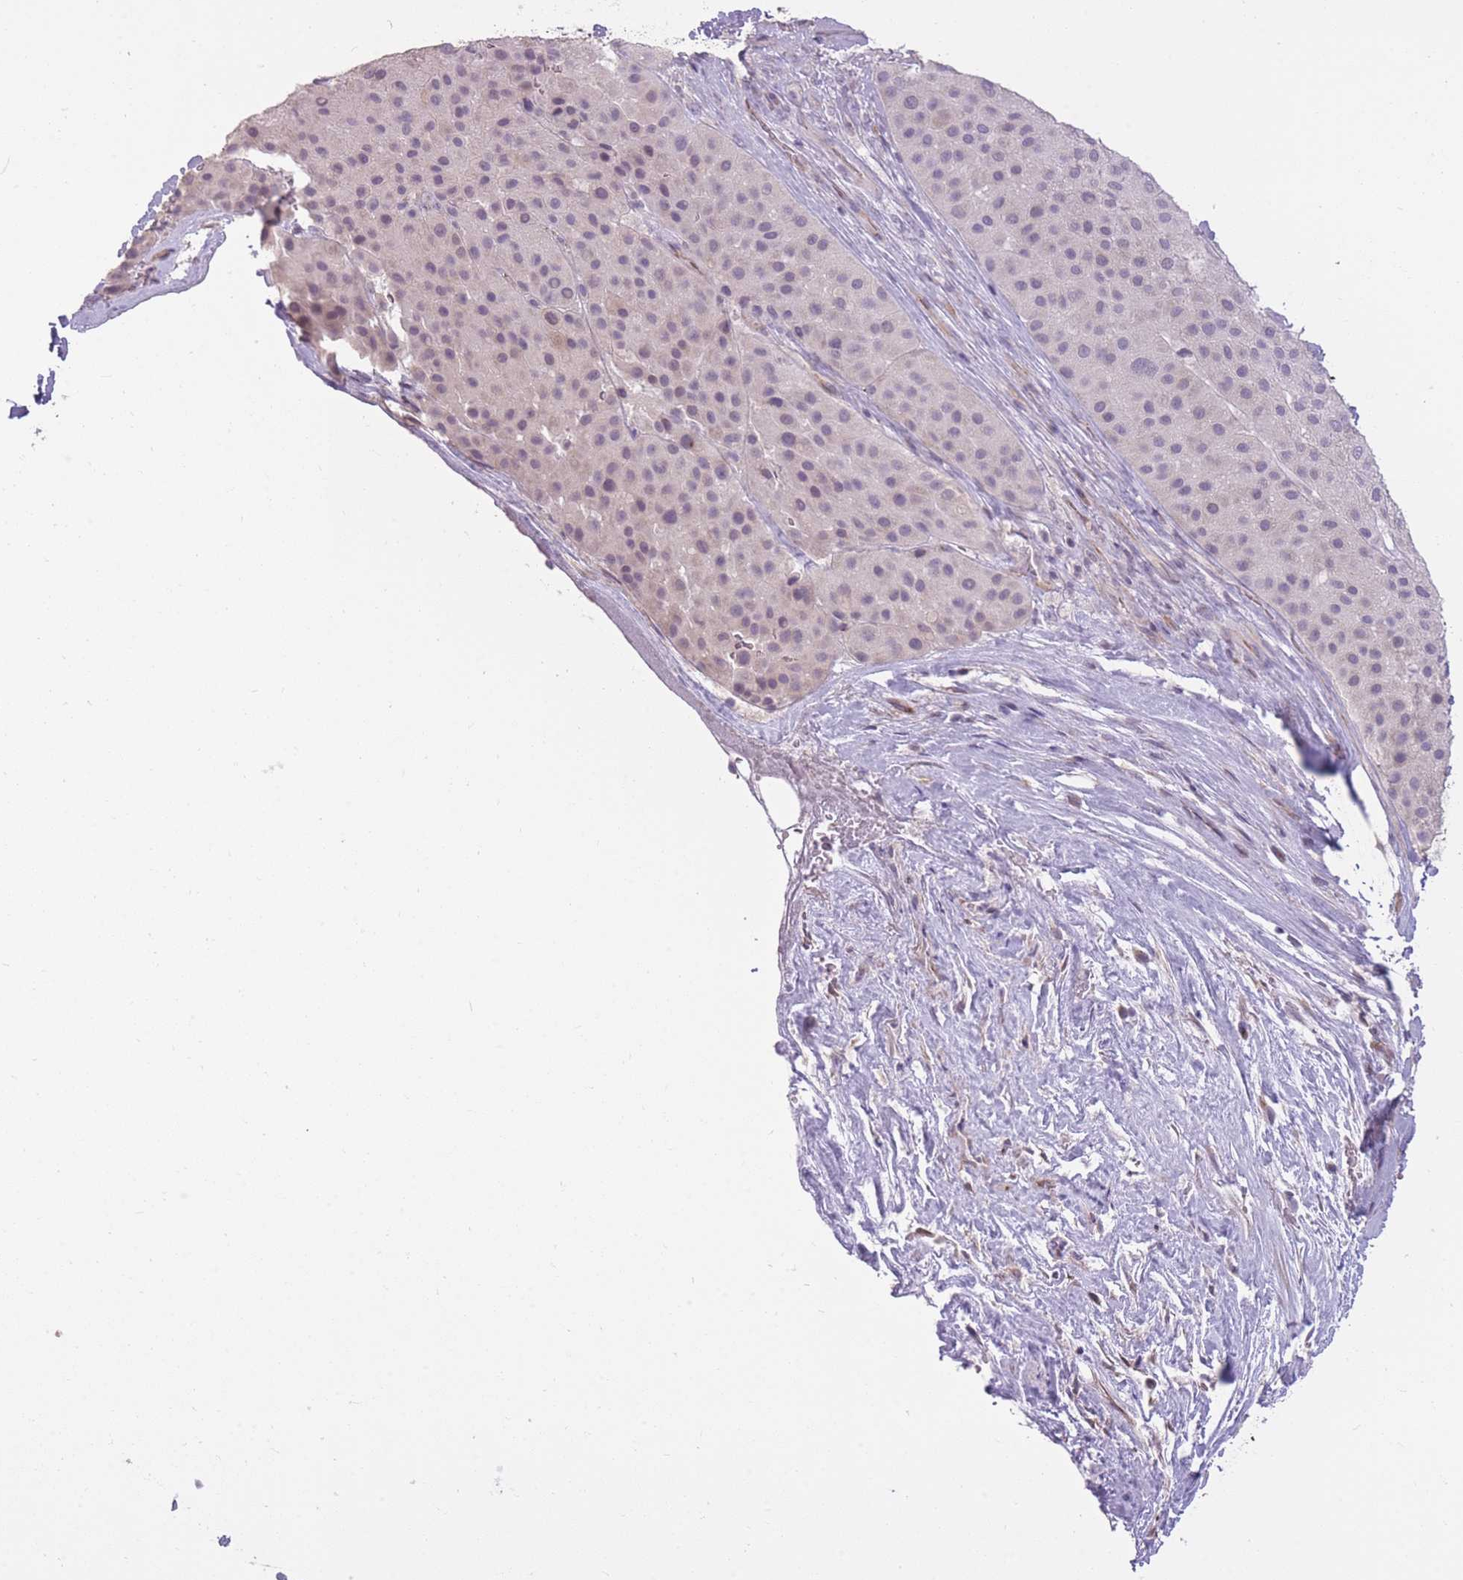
{"staining": {"intensity": "weak", "quantity": "<25%", "location": "nuclear"}, "tissue": "melanoma", "cell_type": "Tumor cells", "image_type": "cancer", "snomed": [{"axis": "morphology", "description": "Malignant melanoma, Metastatic site"}, {"axis": "topography", "description": "Smooth muscle"}], "caption": "High power microscopy micrograph of an immunohistochemistry micrograph of malignant melanoma (metastatic site), revealing no significant expression in tumor cells.", "gene": "ZBTB24", "patient": {"sex": "male", "age": 41}}